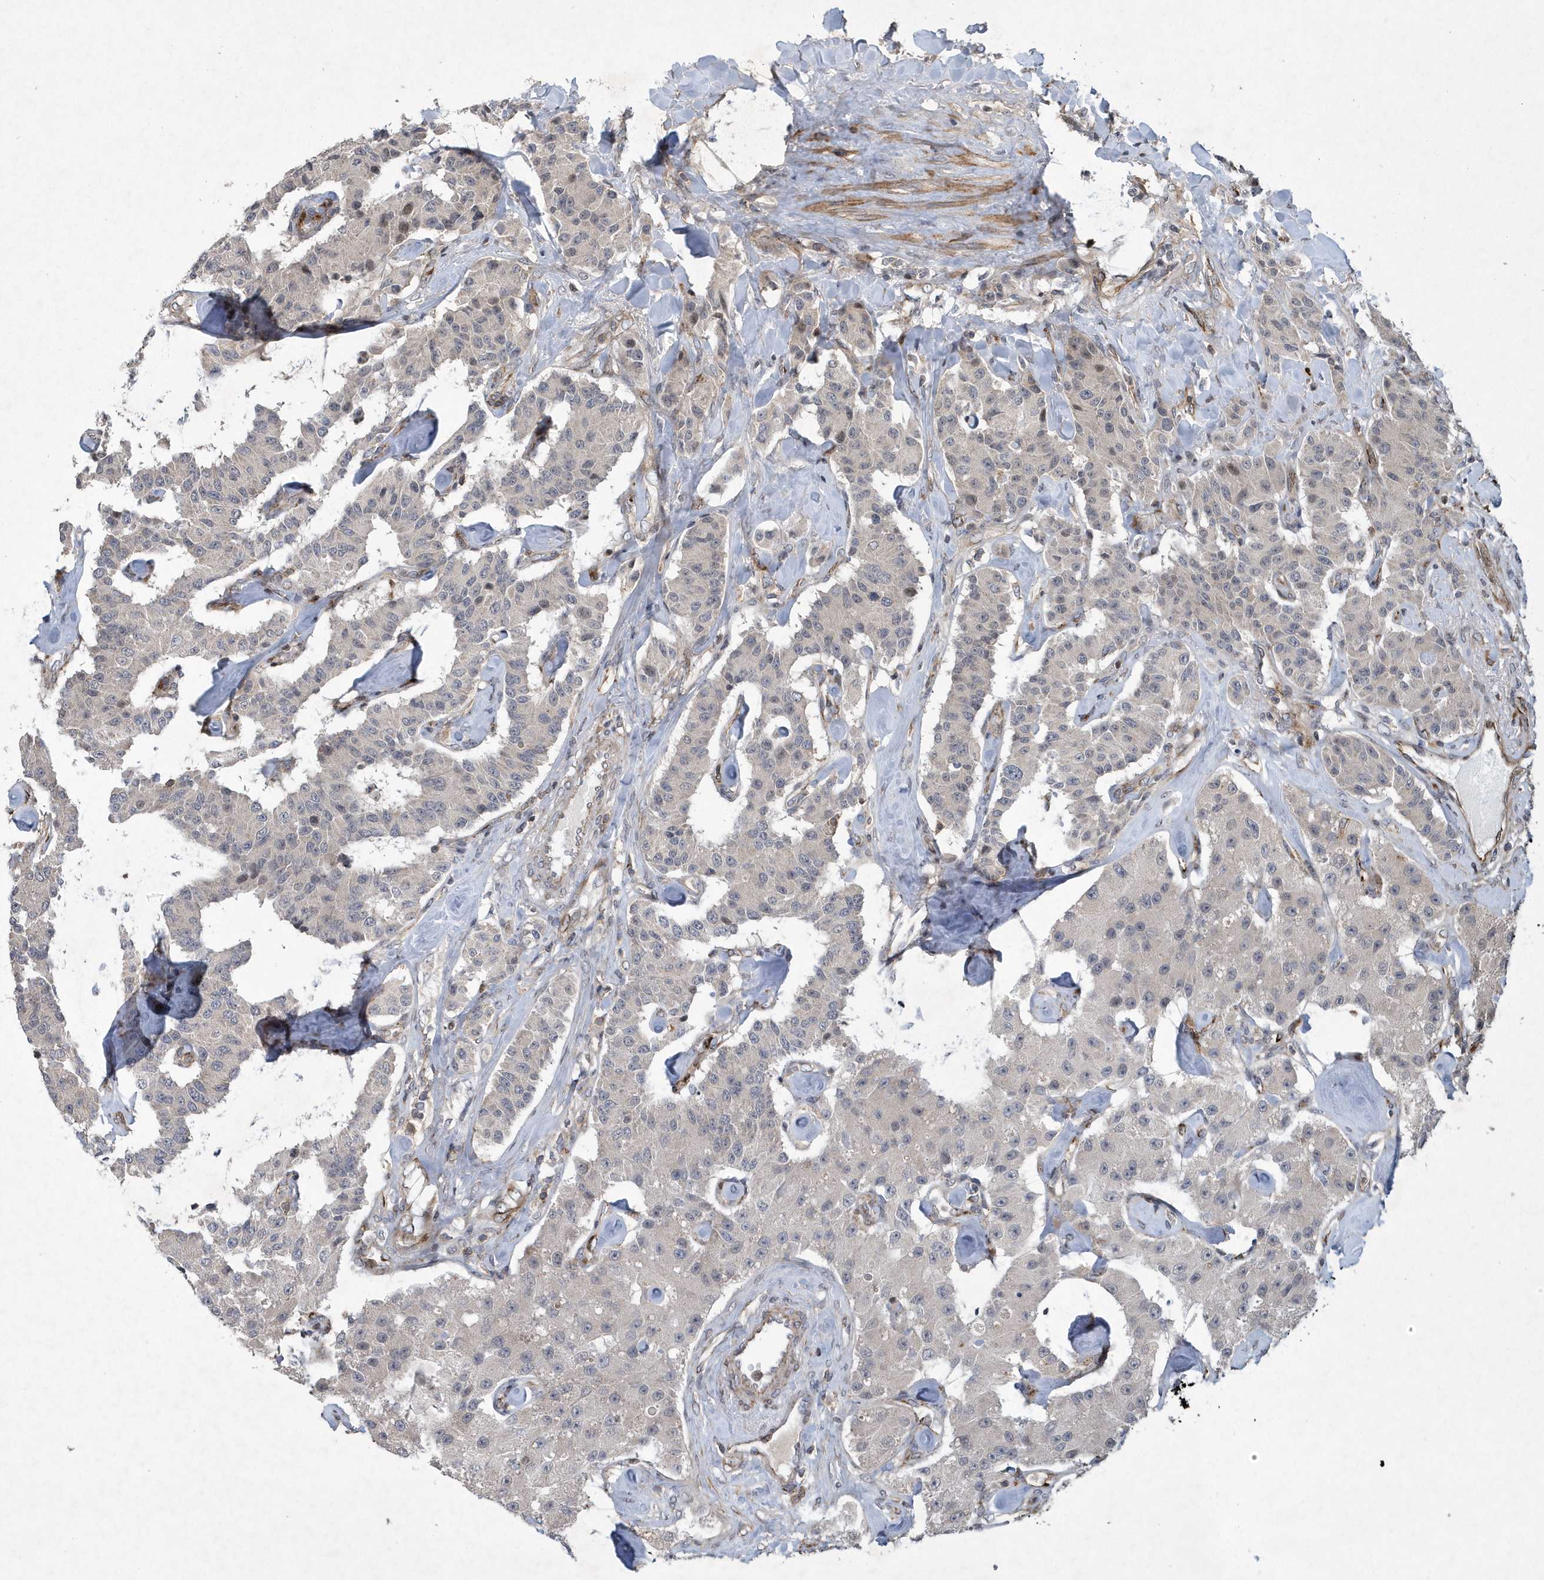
{"staining": {"intensity": "weak", "quantity": "<25%", "location": "nuclear"}, "tissue": "carcinoid", "cell_type": "Tumor cells", "image_type": "cancer", "snomed": [{"axis": "morphology", "description": "Carcinoid, malignant, NOS"}, {"axis": "topography", "description": "Pancreas"}], "caption": "A histopathology image of human carcinoid is negative for staining in tumor cells.", "gene": "N4BP2", "patient": {"sex": "male", "age": 41}}